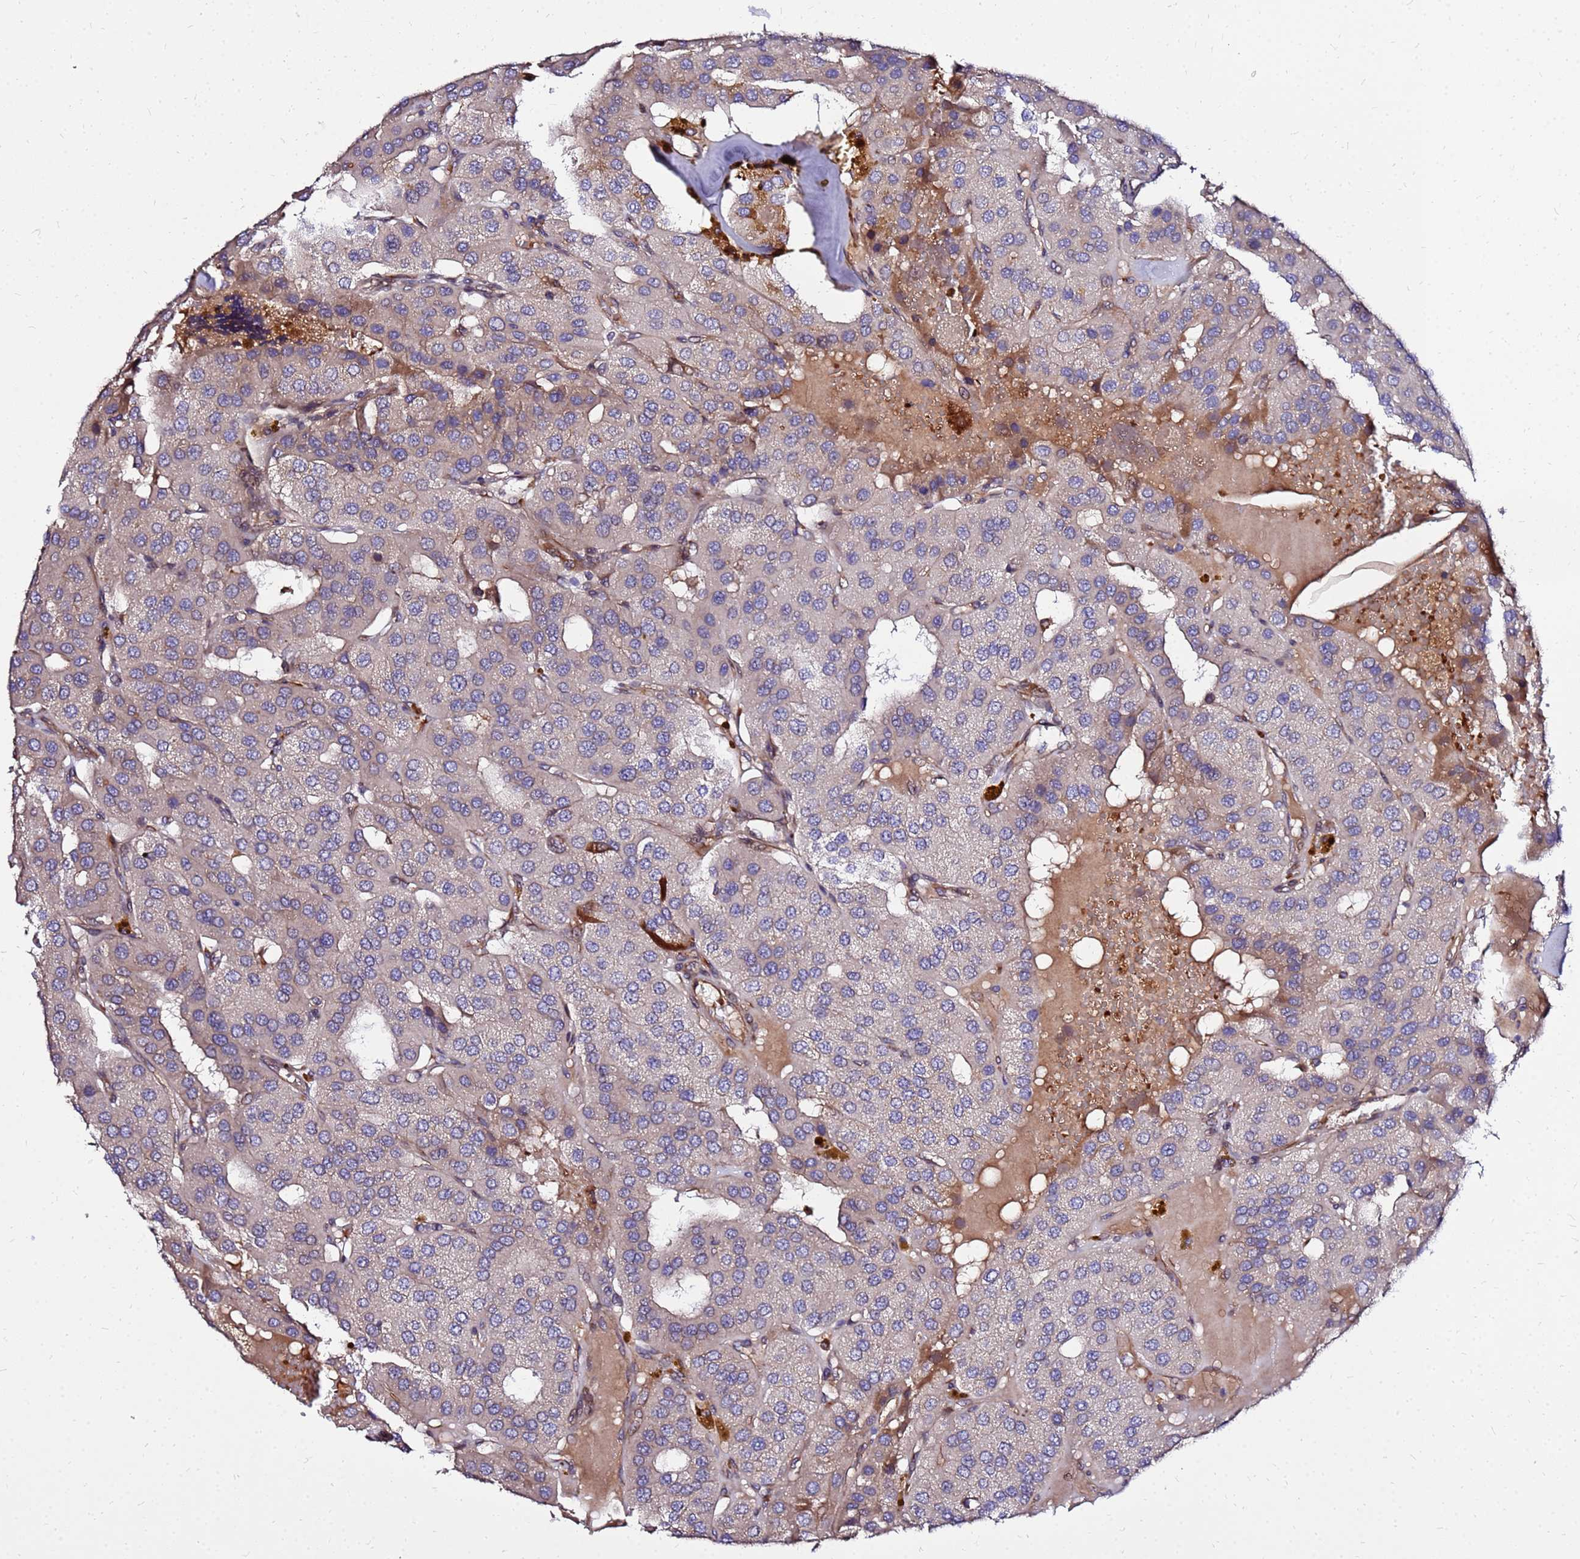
{"staining": {"intensity": "weak", "quantity": "<25%", "location": "cytoplasmic/membranous"}, "tissue": "parathyroid gland", "cell_type": "Glandular cells", "image_type": "normal", "snomed": [{"axis": "morphology", "description": "Normal tissue, NOS"}, {"axis": "morphology", "description": "Adenoma, NOS"}, {"axis": "topography", "description": "Parathyroid gland"}], "caption": "A micrograph of parathyroid gland stained for a protein reveals no brown staining in glandular cells. The staining was performed using DAB (3,3'-diaminobenzidine) to visualize the protein expression in brown, while the nuclei were stained in blue with hematoxylin (Magnification: 20x).", "gene": "WWC2", "patient": {"sex": "female", "age": 86}}